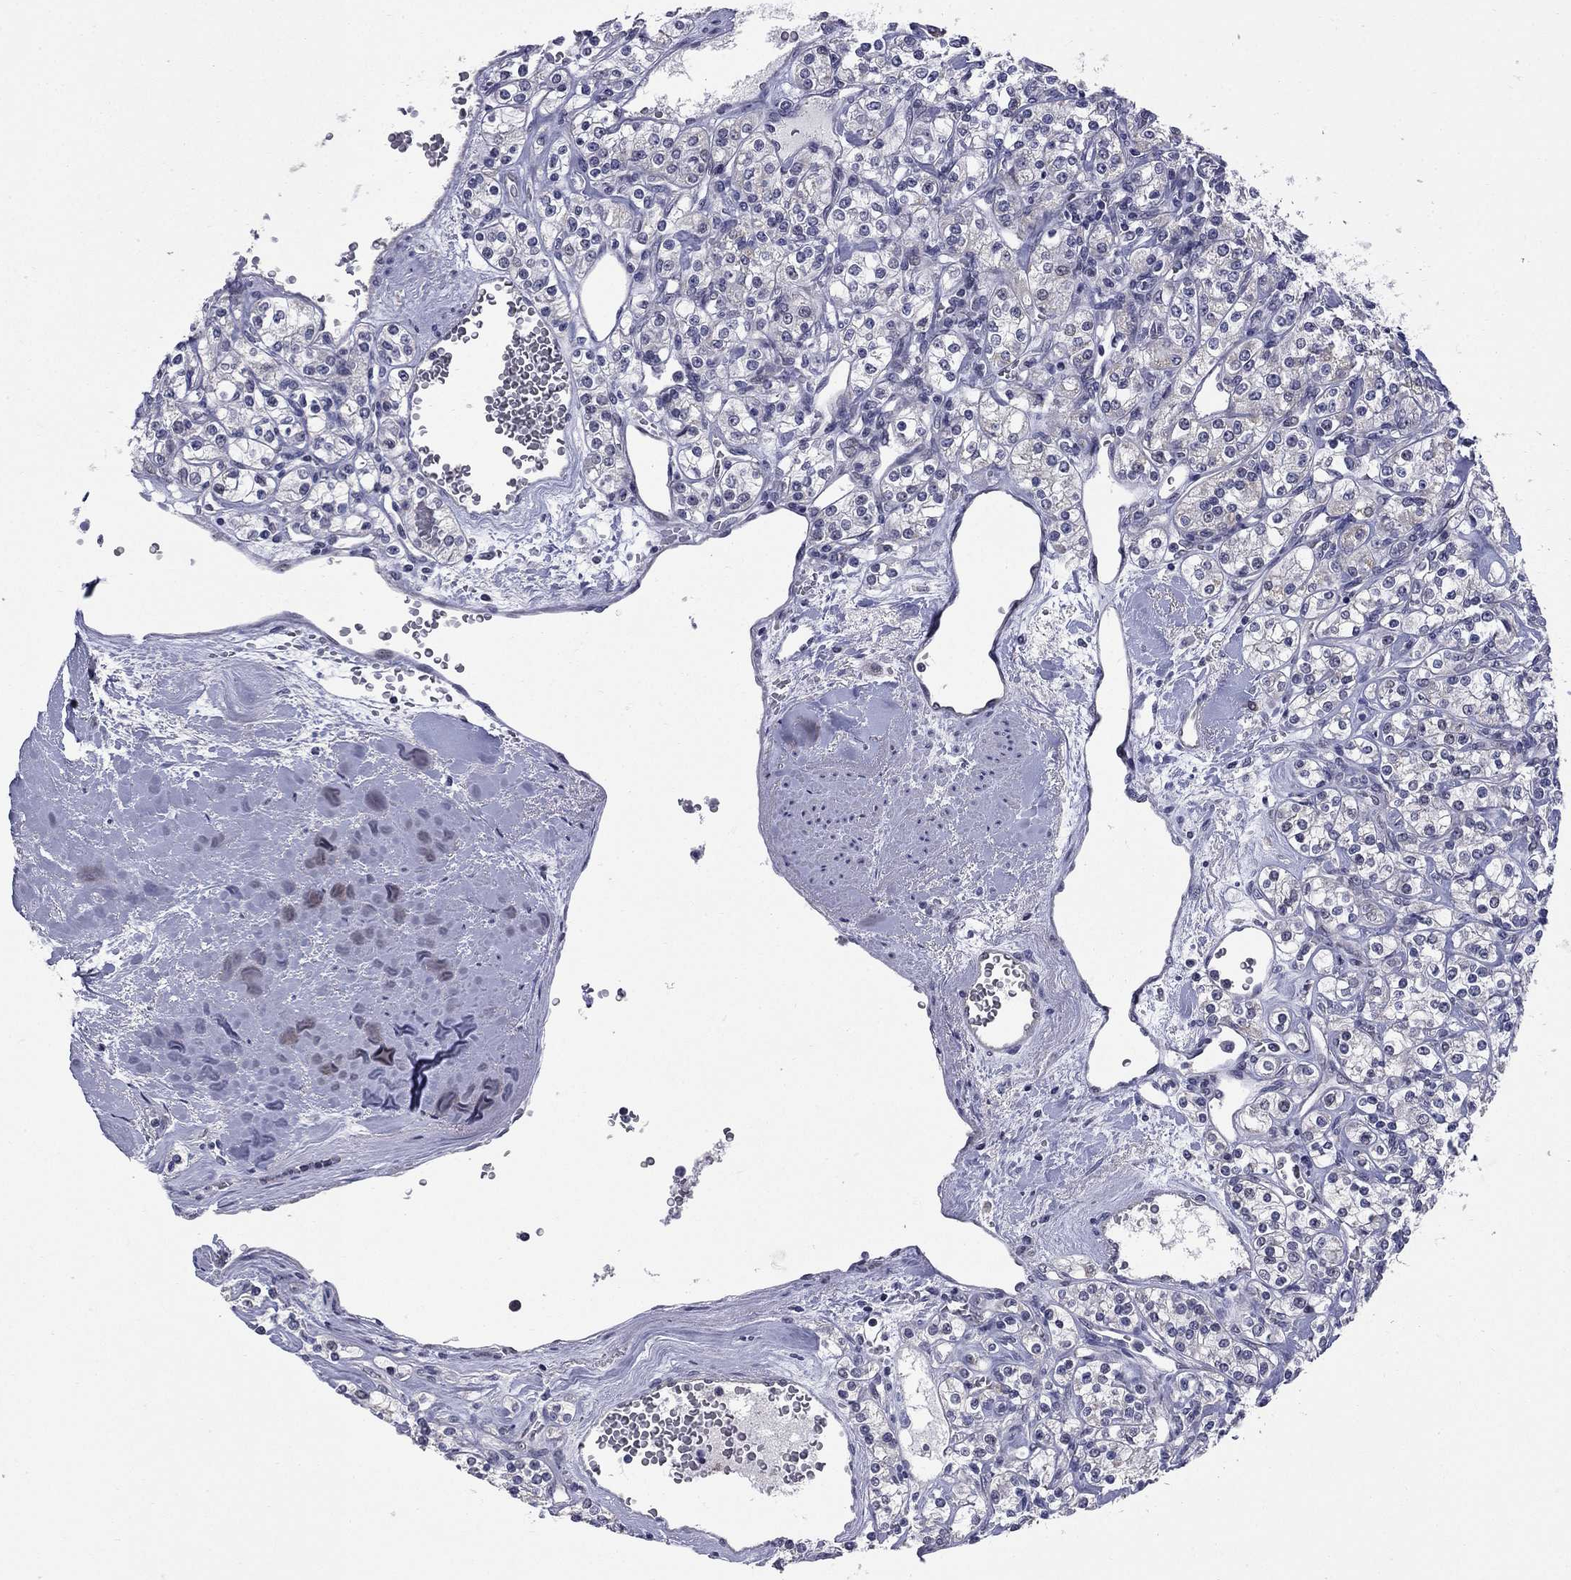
{"staining": {"intensity": "negative", "quantity": "none", "location": "none"}, "tissue": "renal cancer", "cell_type": "Tumor cells", "image_type": "cancer", "snomed": [{"axis": "morphology", "description": "Adenocarcinoma, NOS"}, {"axis": "topography", "description": "Kidney"}], "caption": "A micrograph of renal cancer (adenocarcinoma) stained for a protein displays no brown staining in tumor cells.", "gene": "HTR4", "patient": {"sex": "male", "age": 77}}